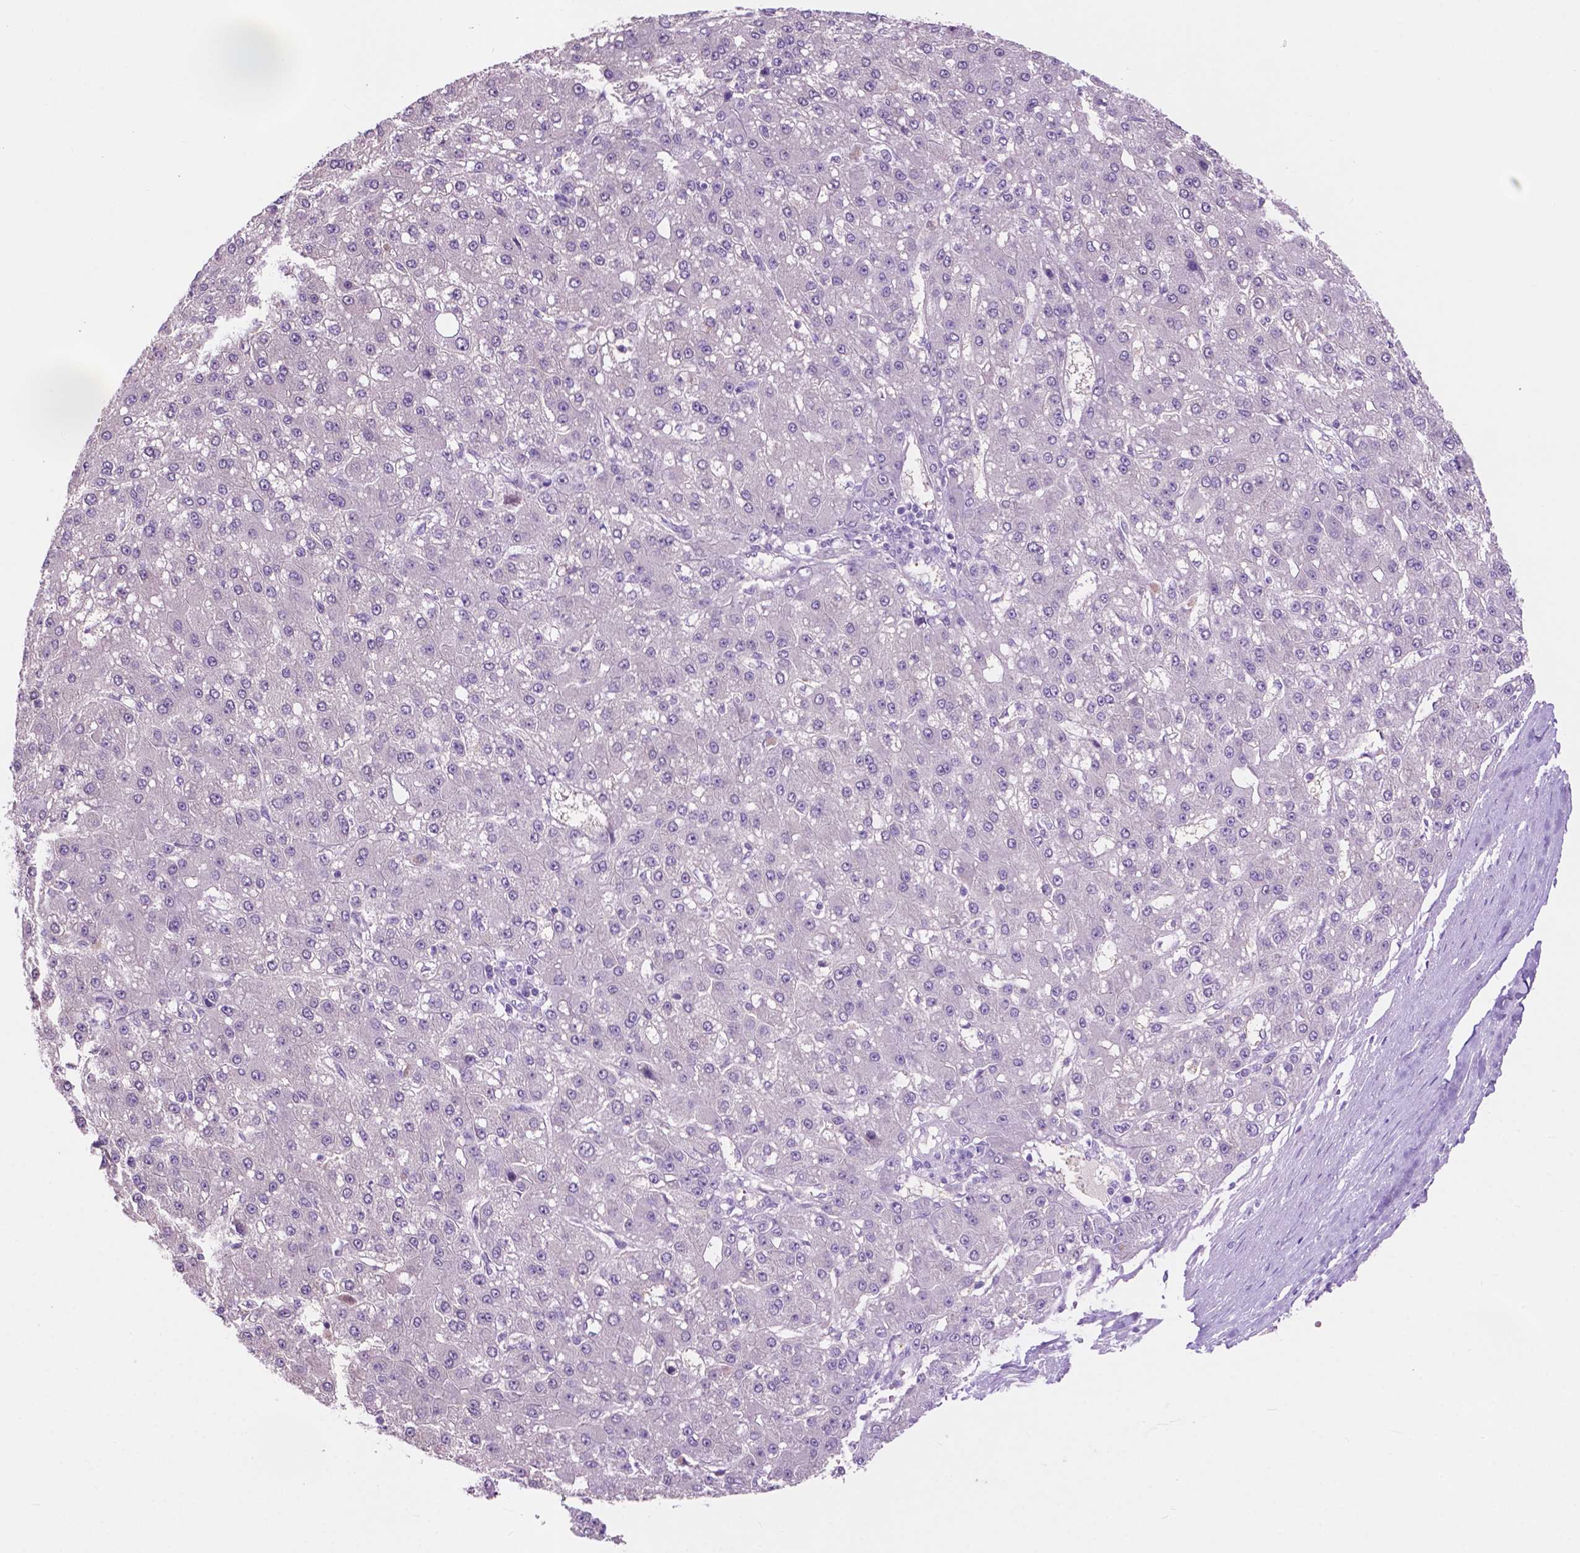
{"staining": {"intensity": "negative", "quantity": "none", "location": "none"}, "tissue": "liver cancer", "cell_type": "Tumor cells", "image_type": "cancer", "snomed": [{"axis": "morphology", "description": "Carcinoma, Hepatocellular, NOS"}, {"axis": "topography", "description": "Liver"}], "caption": "This is a photomicrograph of immunohistochemistry staining of liver hepatocellular carcinoma, which shows no positivity in tumor cells.", "gene": "ACY3", "patient": {"sex": "male", "age": 67}}